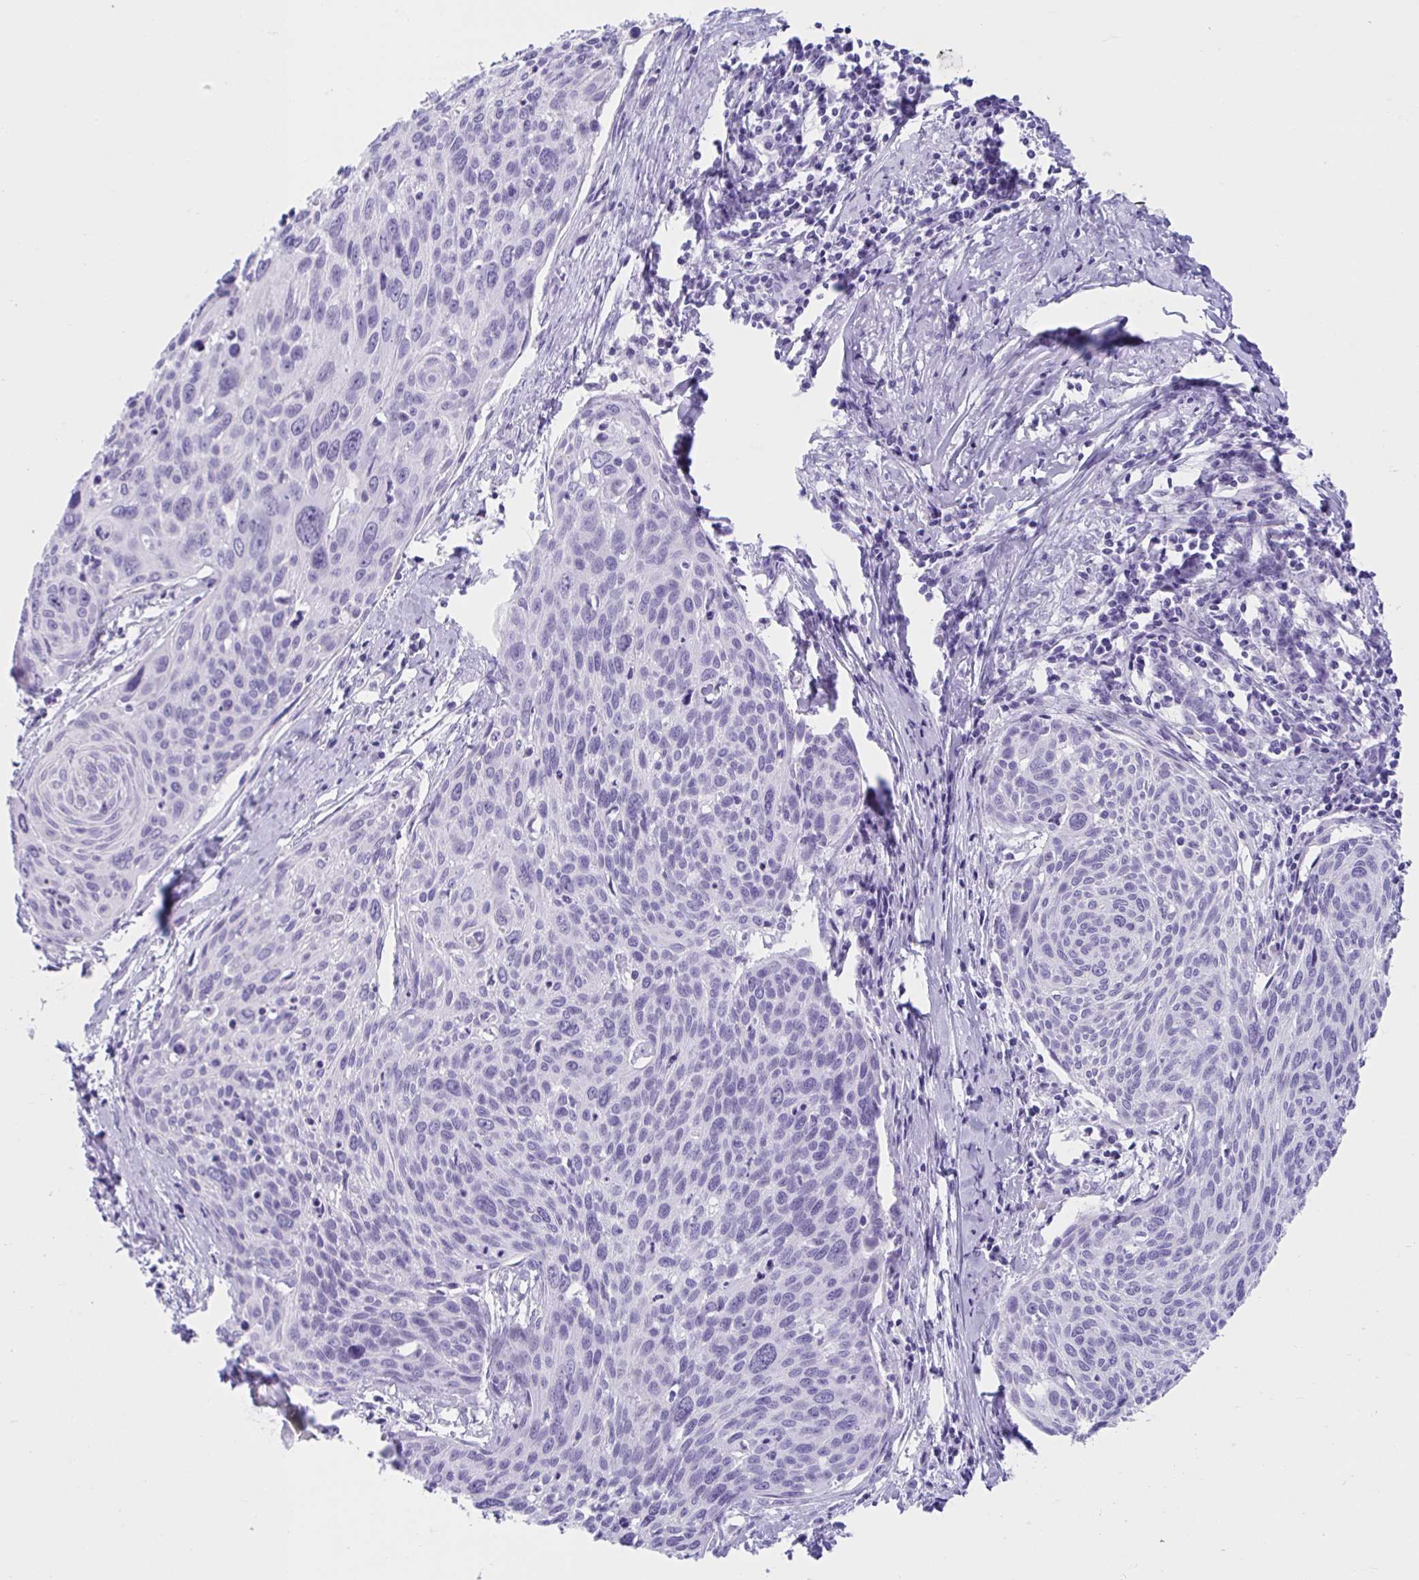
{"staining": {"intensity": "negative", "quantity": "none", "location": "none"}, "tissue": "cervical cancer", "cell_type": "Tumor cells", "image_type": "cancer", "snomed": [{"axis": "morphology", "description": "Squamous cell carcinoma, NOS"}, {"axis": "topography", "description": "Cervix"}], "caption": "This is an immunohistochemistry micrograph of human cervical cancer. There is no staining in tumor cells.", "gene": "TMEM35A", "patient": {"sex": "female", "age": 49}}